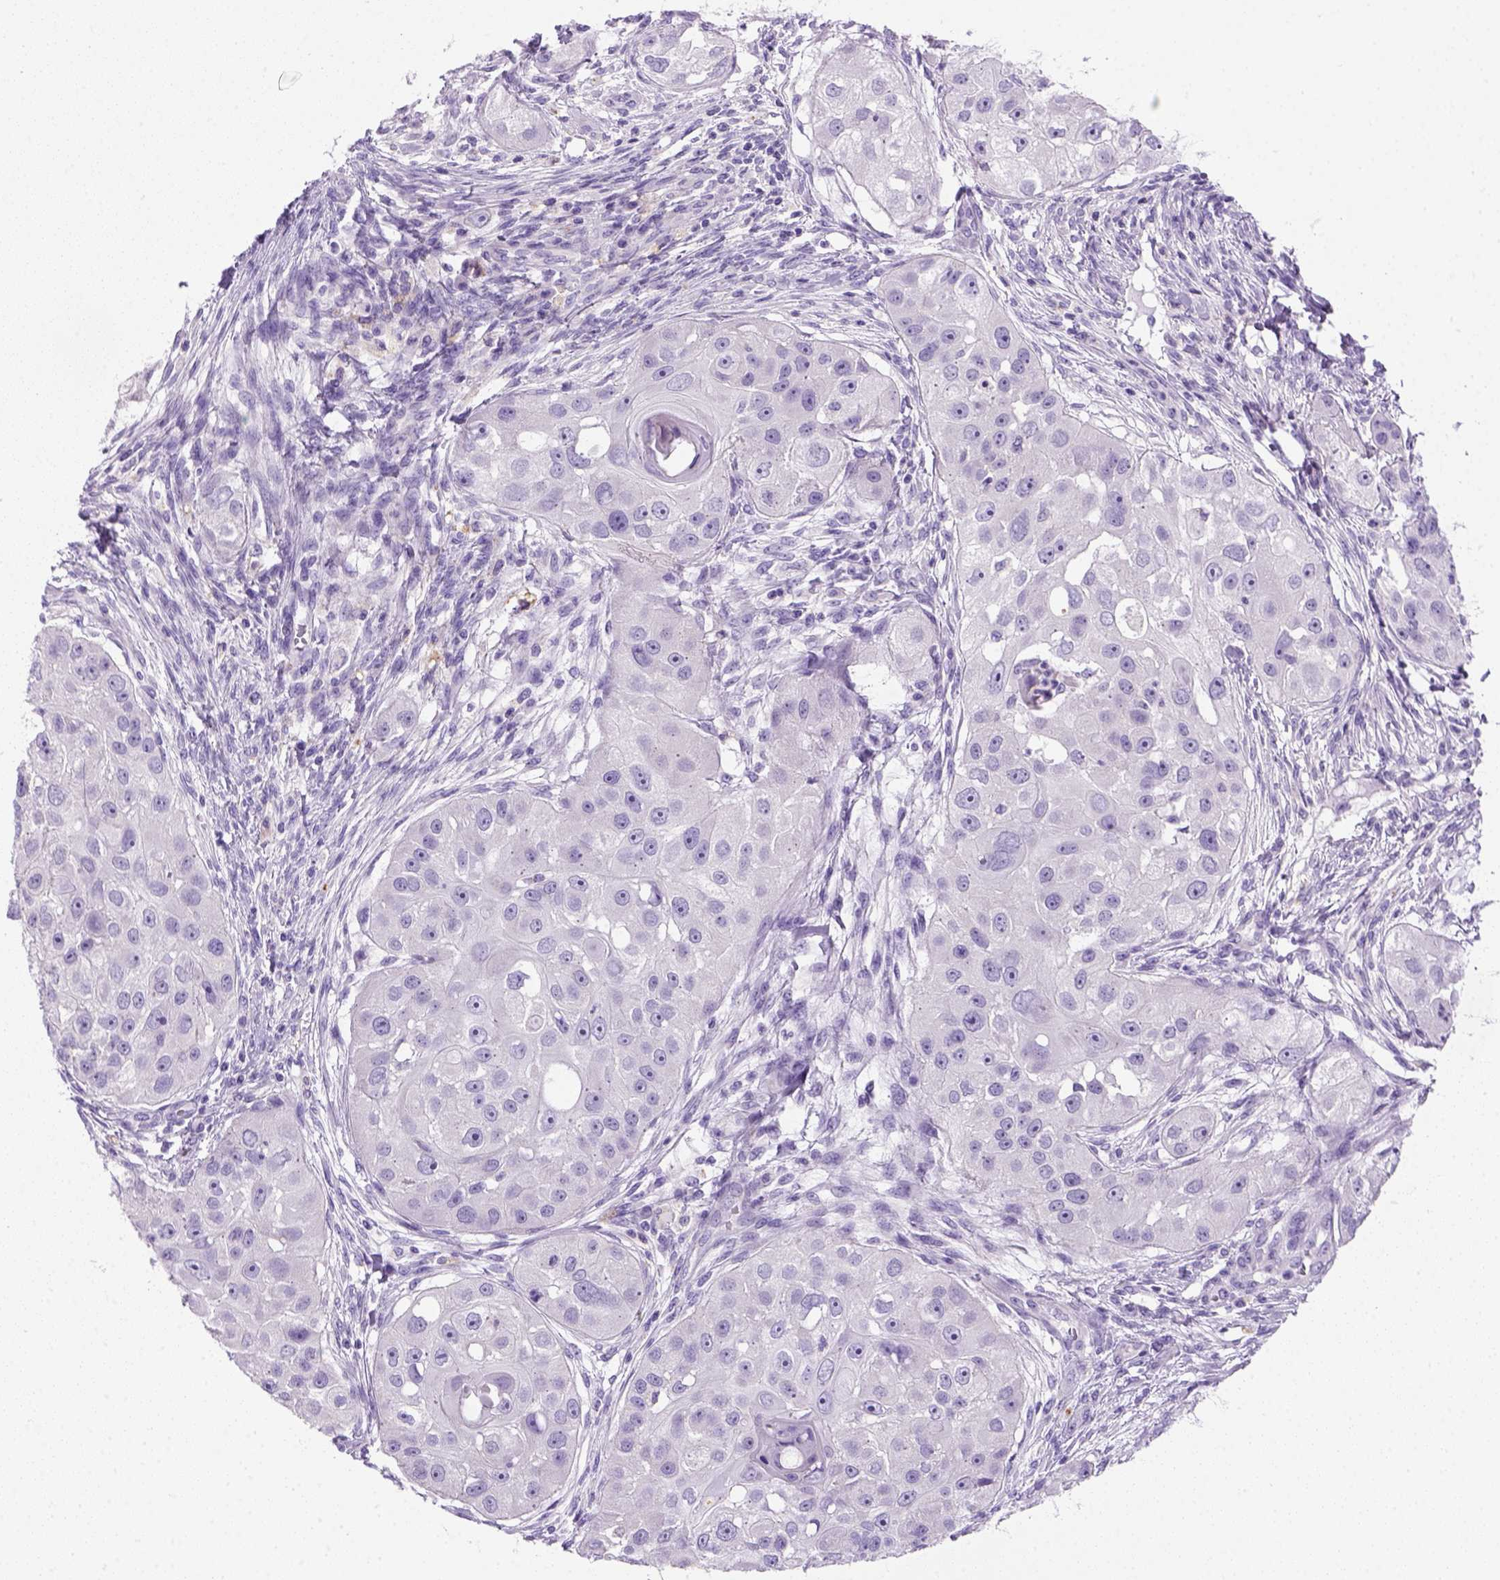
{"staining": {"intensity": "negative", "quantity": "none", "location": "none"}, "tissue": "head and neck cancer", "cell_type": "Tumor cells", "image_type": "cancer", "snomed": [{"axis": "morphology", "description": "Squamous cell carcinoma, NOS"}, {"axis": "topography", "description": "Head-Neck"}], "caption": "Immunohistochemistry (IHC) micrograph of neoplastic tissue: head and neck cancer (squamous cell carcinoma) stained with DAB (3,3'-diaminobenzidine) reveals no significant protein expression in tumor cells. (DAB (3,3'-diaminobenzidine) IHC visualized using brightfield microscopy, high magnification).", "gene": "KRT71", "patient": {"sex": "male", "age": 51}}